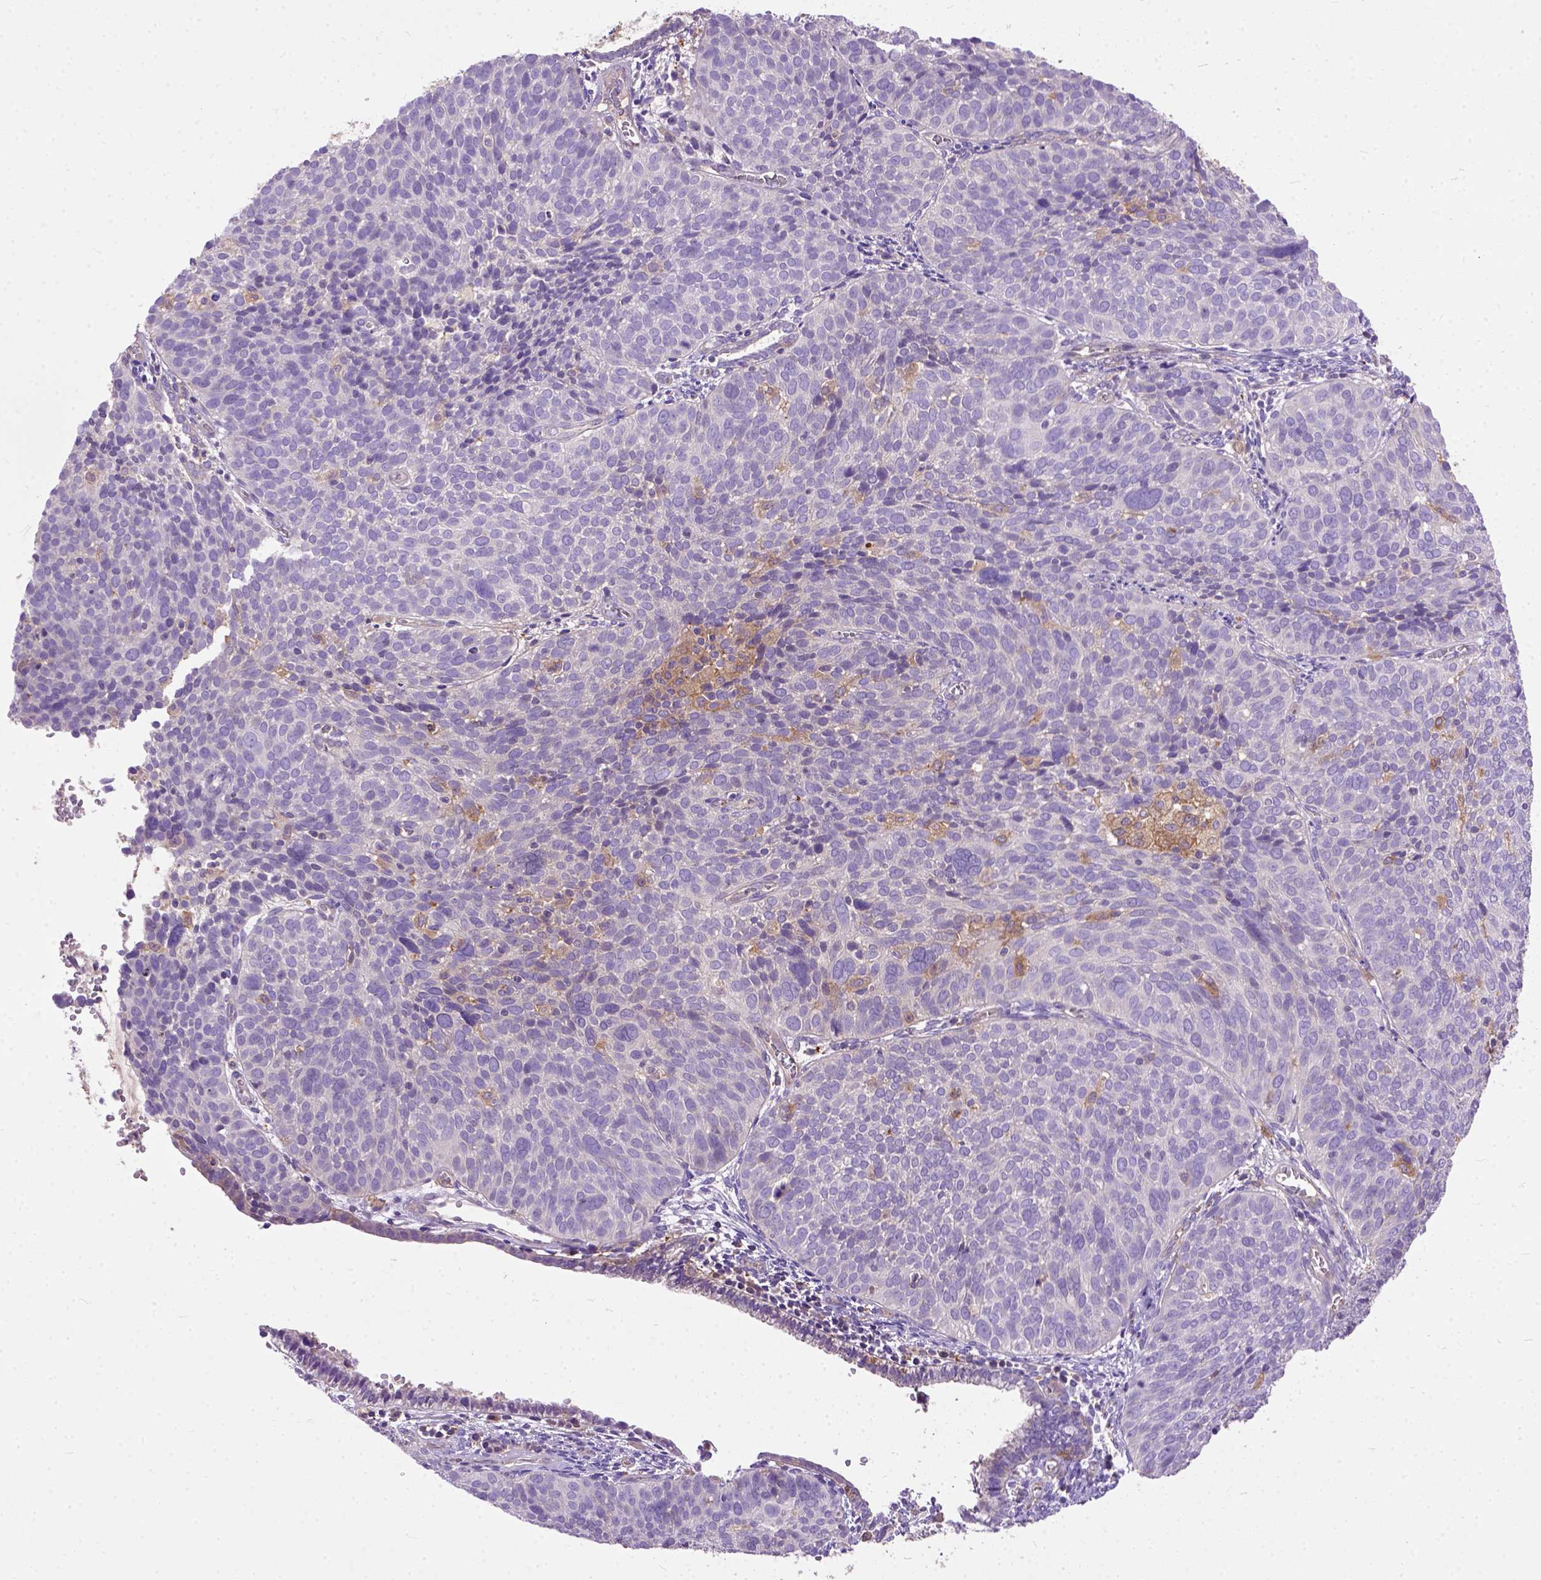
{"staining": {"intensity": "weak", "quantity": "25%-75%", "location": "cytoplasmic/membranous"}, "tissue": "cervical cancer", "cell_type": "Tumor cells", "image_type": "cancer", "snomed": [{"axis": "morphology", "description": "Squamous cell carcinoma, NOS"}, {"axis": "topography", "description": "Cervix"}], "caption": "A brown stain highlights weak cytoplasmic/membranous staining of a protein in human cervical cancer tumor cells.", "gene": "SEMA4F", "patient": {"sex": "female", "age": 39}}